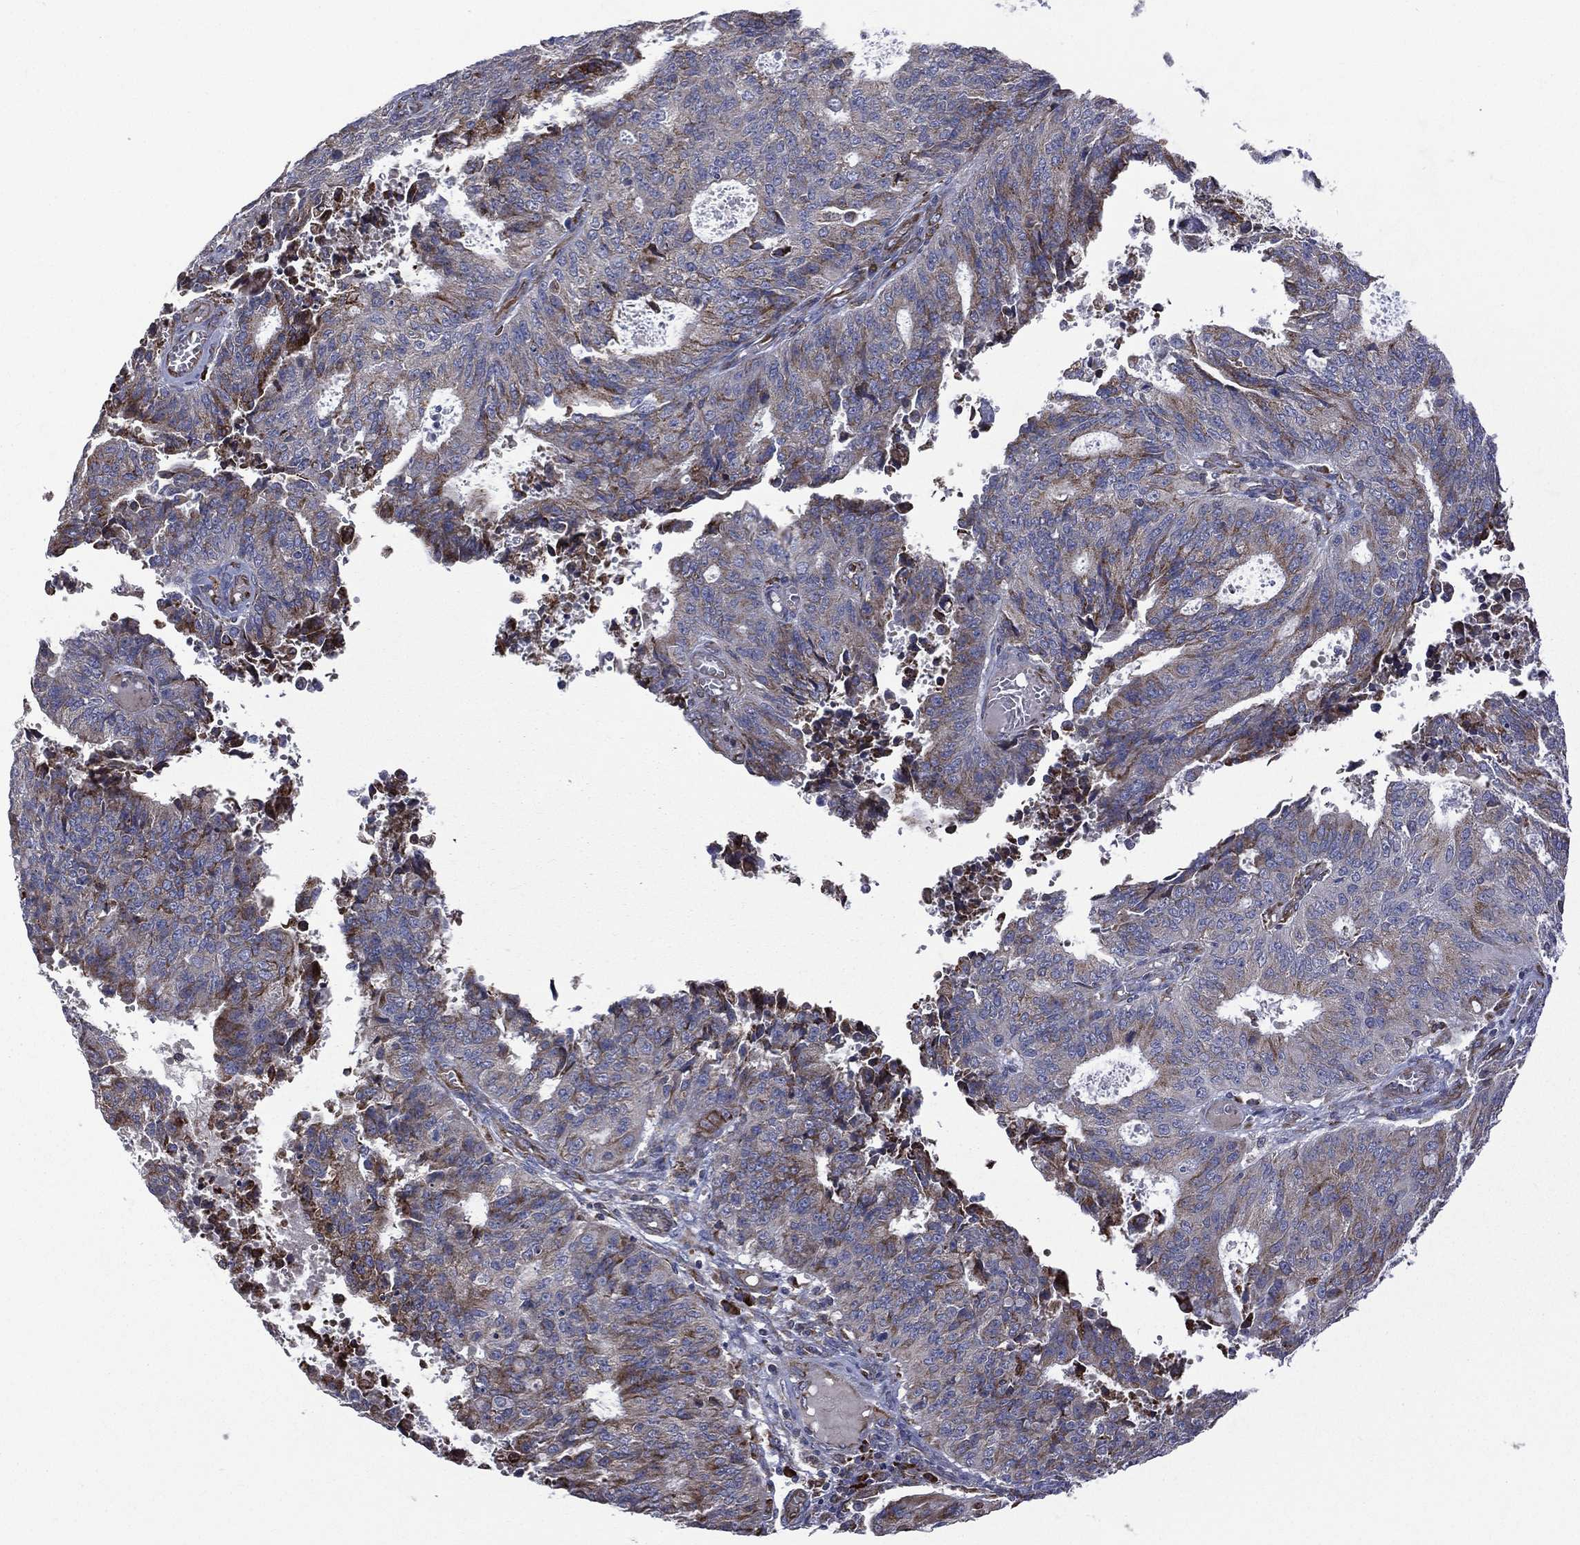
{"staining": {"intensity": "moderate", "quantity": "<25%", "location": "cytoplasmic/membranous"}, "tissue": "endometrial cancer", "cell_type": "Tumor cells", "image_type": "cancer", "snomed": [{"axis": "morphology", "description": "Adenocarcinoma, NOS"}, {"axis": "topography", "description": "Endometrium"}], "caption": "Immunohistochemistry staining of endometrial adenocarcinoma, which shows low levels of moderate cytoplasmic/membranous positivity in approximately <25% of tumor cells indicating moderate cytoplasmic/membranous protein staining. The staining was performed using DAB (brown) for protein detection and nuclei were counterstained in hematoxylin (blue).", "gene": "C20orf96", "patient": {"sex": "female", "age": 82}}